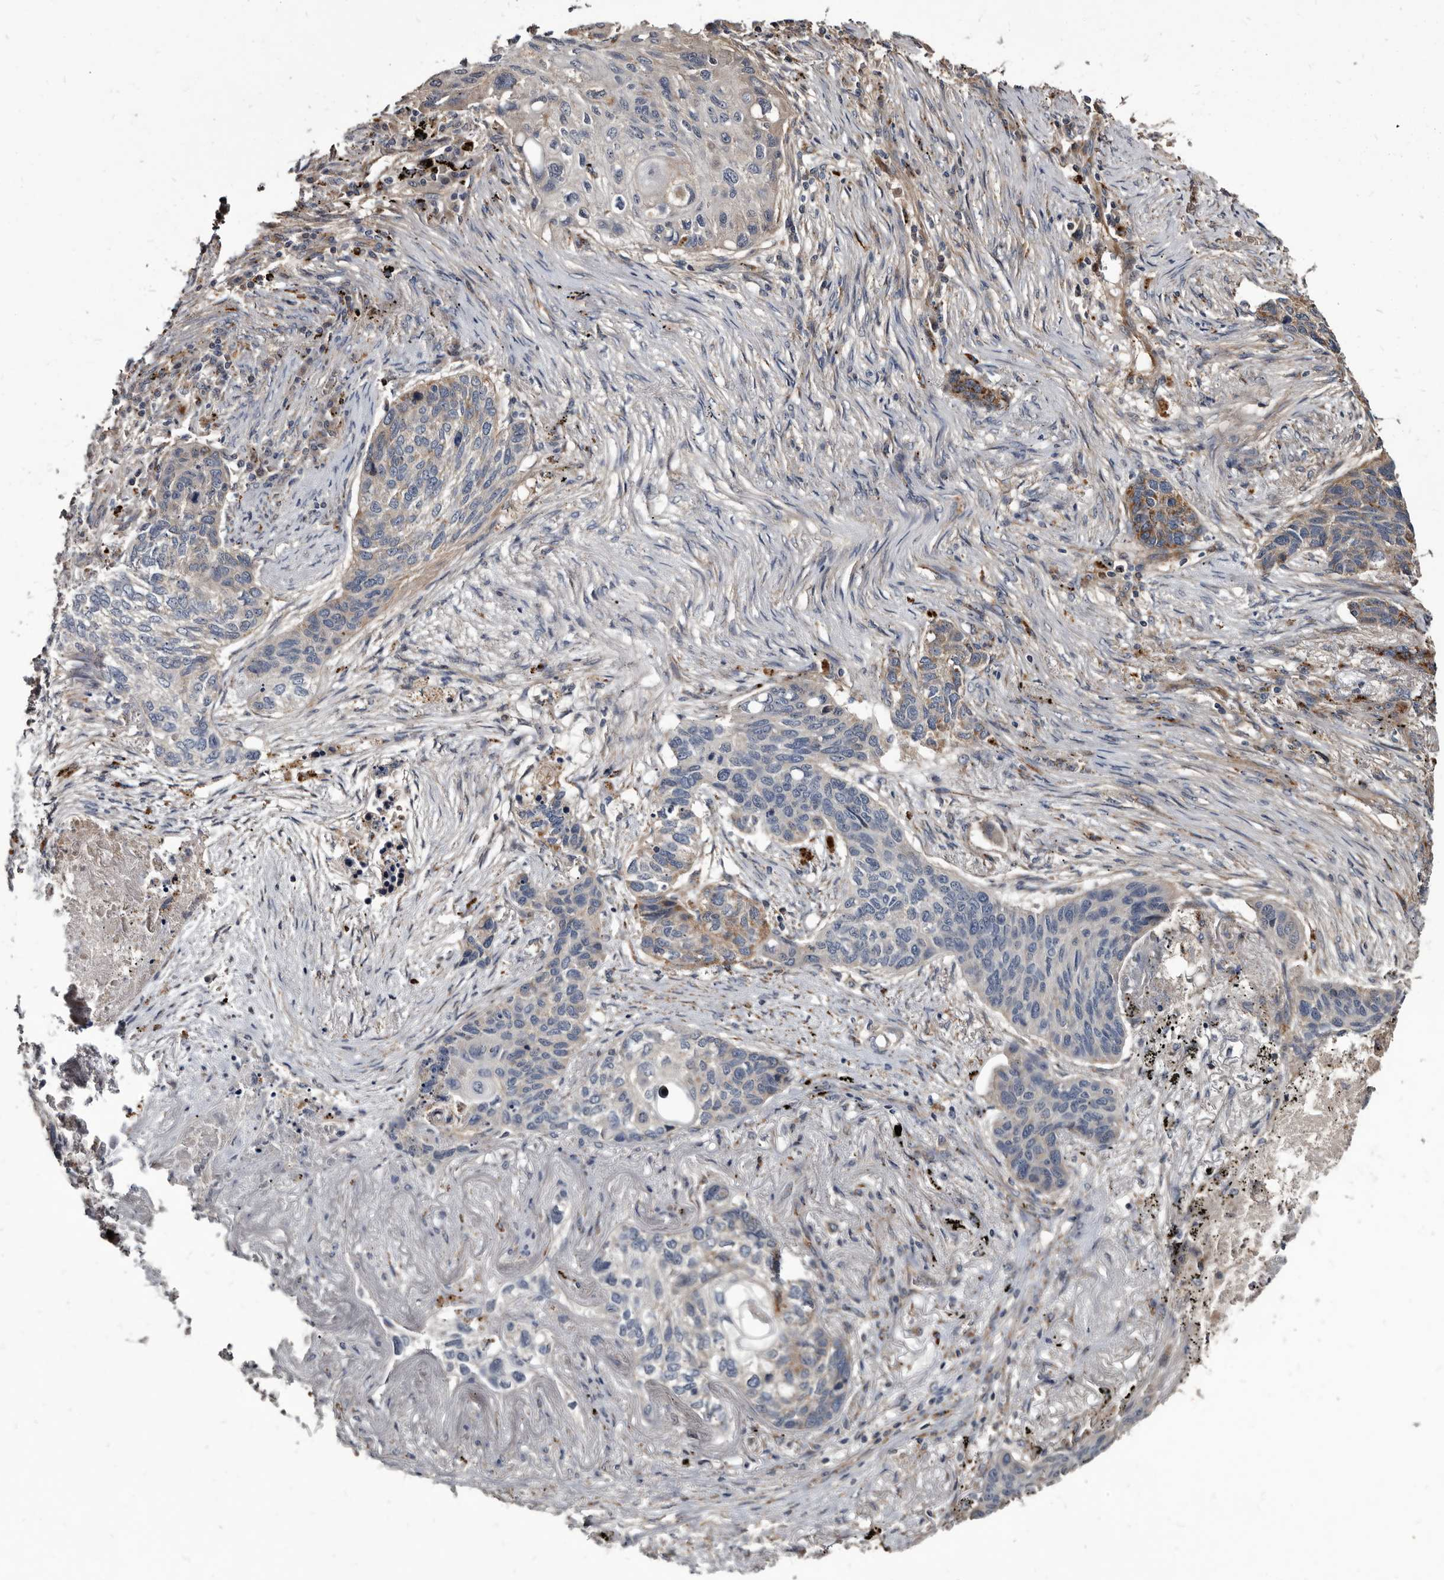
{"staining": {"intensity": "moderate", "quantity": ">75%", "location": "cytoplasmic/membranous"}, "tissue": "lung cancer", "cell_type": "Tumor cells", "image_type": "cancer", "snomed": [{"axis": "morphology", "description": "Squamous cell carcinoma, NOS"}, {"axis": "topography", "description": "Lung"}], "caption": "Lung cancer stained for a protein (brown) exhibits moderate cytoplasmic/membranous positive positivity in about >75% of tumor cells.", "gene": "CTSA", "patient": {"sex": "female", "age": 63}}